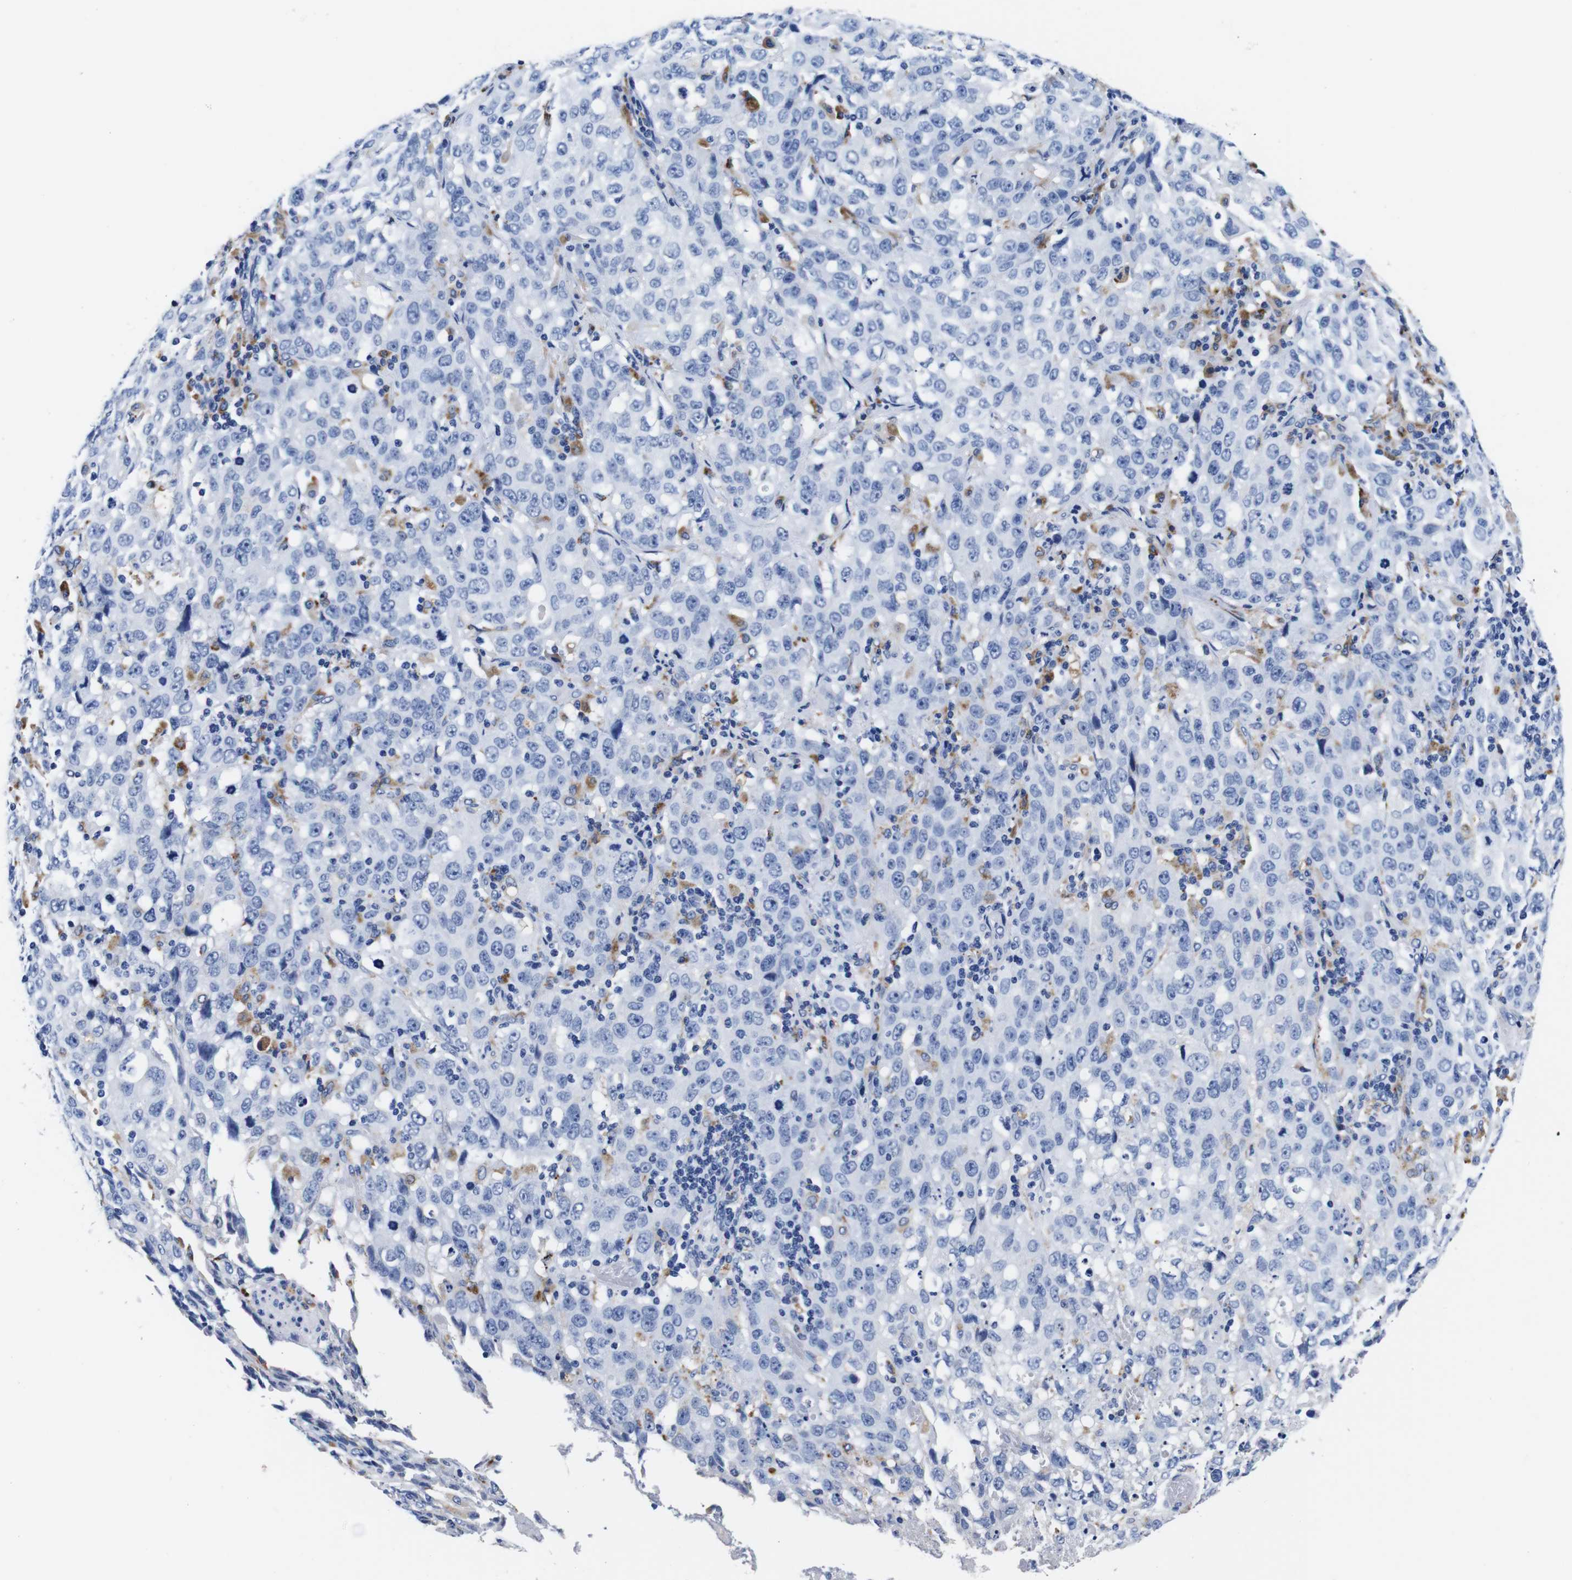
{"staining": {"intensity": "negative", "quantity": "none", "location": "none"}, "tissue": "stomach cancer", "cell_type": "Tumor cells", "image_type": "cancer", "snomed": [{"axis": "morphology", "description": "Normal tissue, NOS"}, {"axis": "morphology", "description": "Adenocarcinoma, NOS"}, {"axis": "topography", "description": "Stomach"}], "caption": "Immunohistochemistry (IHC) histopathology image of neoplastic tissue: stomach cancer (adenocarcinoma) stained with DAB (3,3'-diaminobenzidine) demonstrates no significant protein staining in tumor cells. (Stains: DAB immunohistochemistry with hematoxylin counter stain, Microscopy: brightfield microscopy at high magnification).", "gene": "HLA-DMB", "patient": {"sex": "male", "age": 48}}